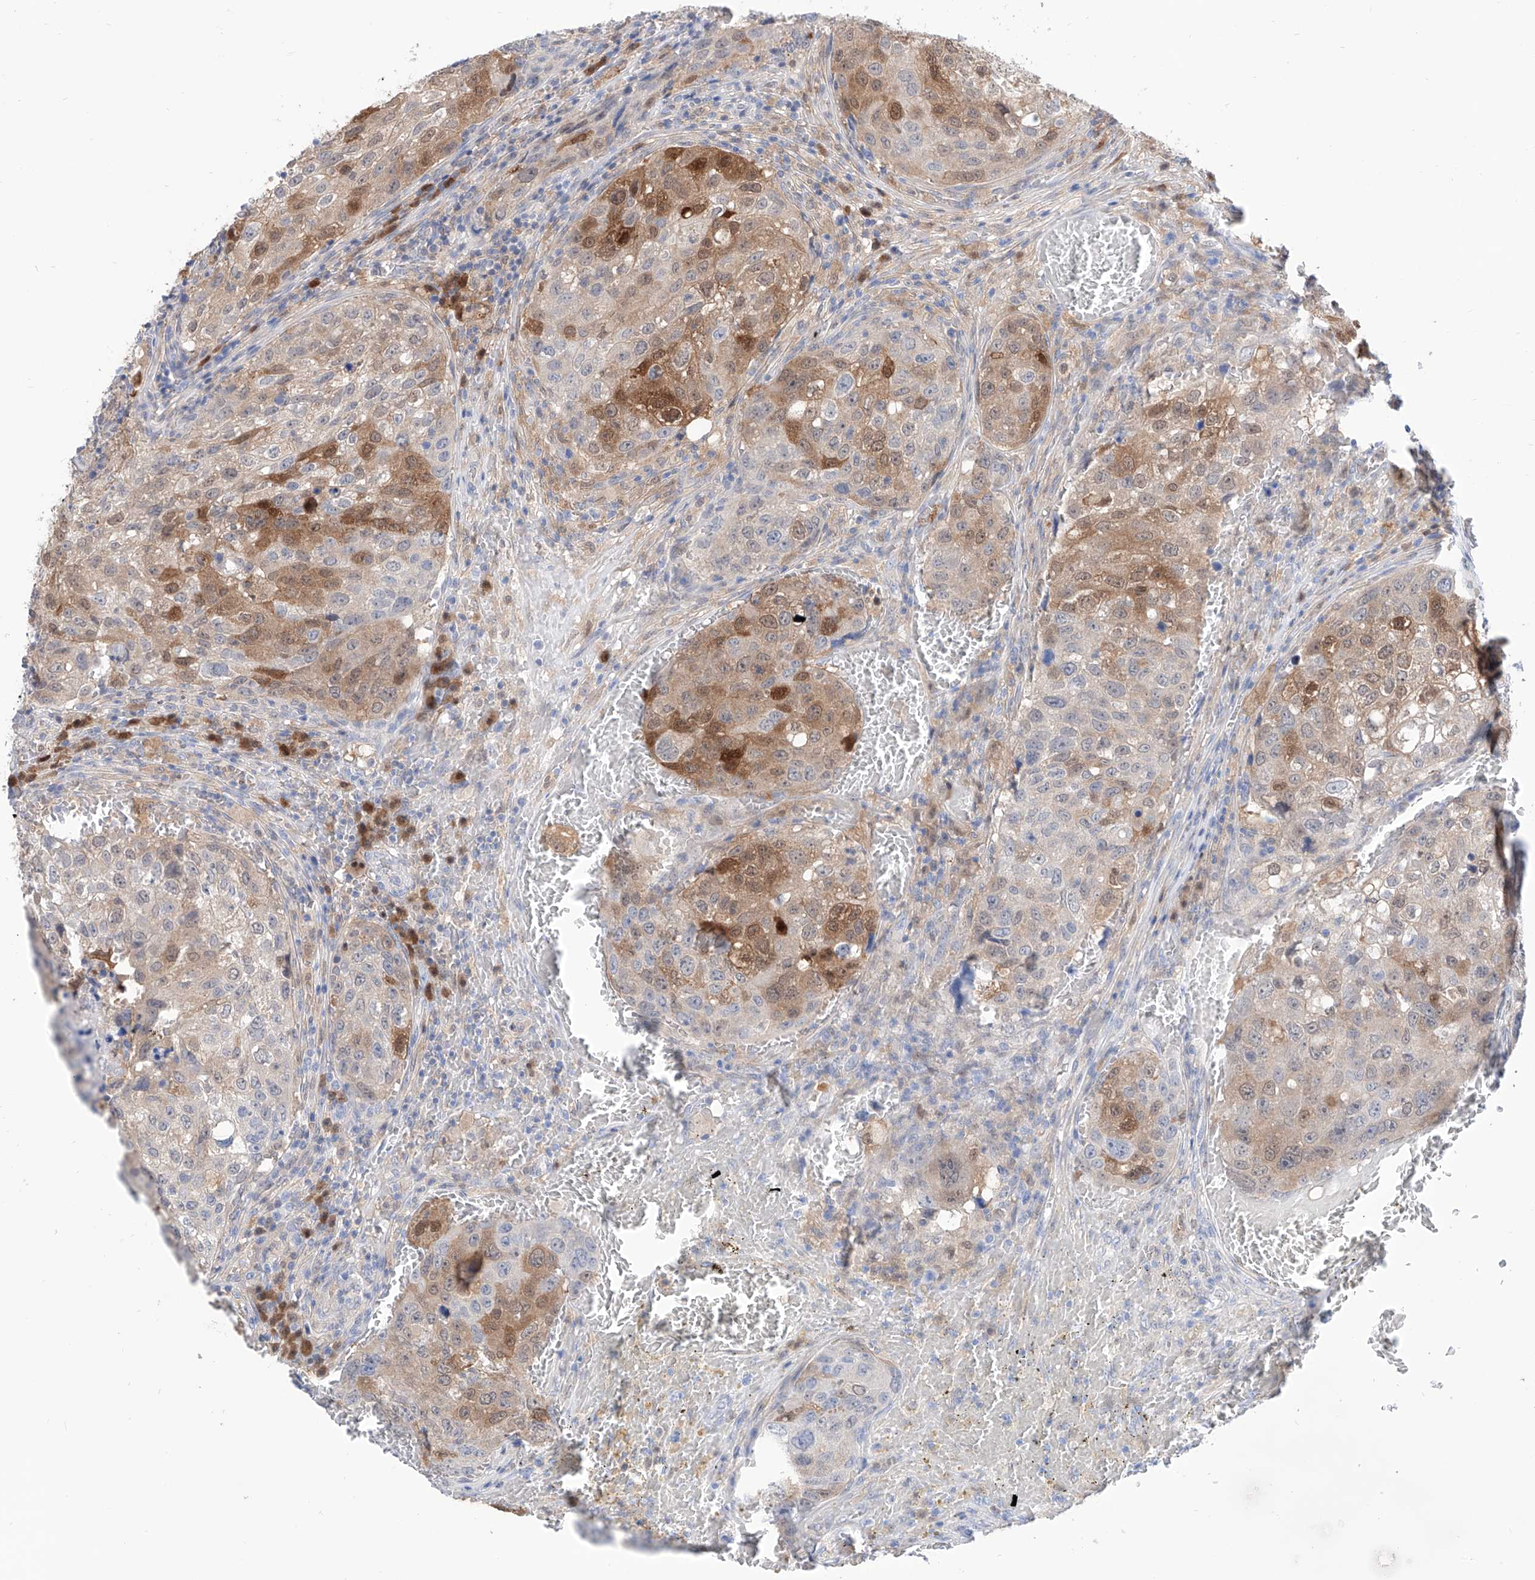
{"staining": {"intensity": "moderate", "quantity": "25%-75%", "location": "cytoplasmic/membranous"}, "tissue": "urothelial cancer", "cell_type": "Tumor cells", "image_type": "cancer", "snomed": [{"axis": "morphology", "description": "Urothelial carcinoma, High grade"}, {"axis": "topography", "description": "Lymph node"}, {"axis": "topography", "description": "Urinary bladder"}], "caption": "Immunohistochemical staining of high-grade urothelial carcinoma demonstrates moderate cytoplasmic/membranous protein expression in about 25%-75% of tumor cells. (DAB IHC, brown staining for protein, blue staining for nuclei).", "gene": "PDXK", "patient": {"sex": "male", "age": 51}}